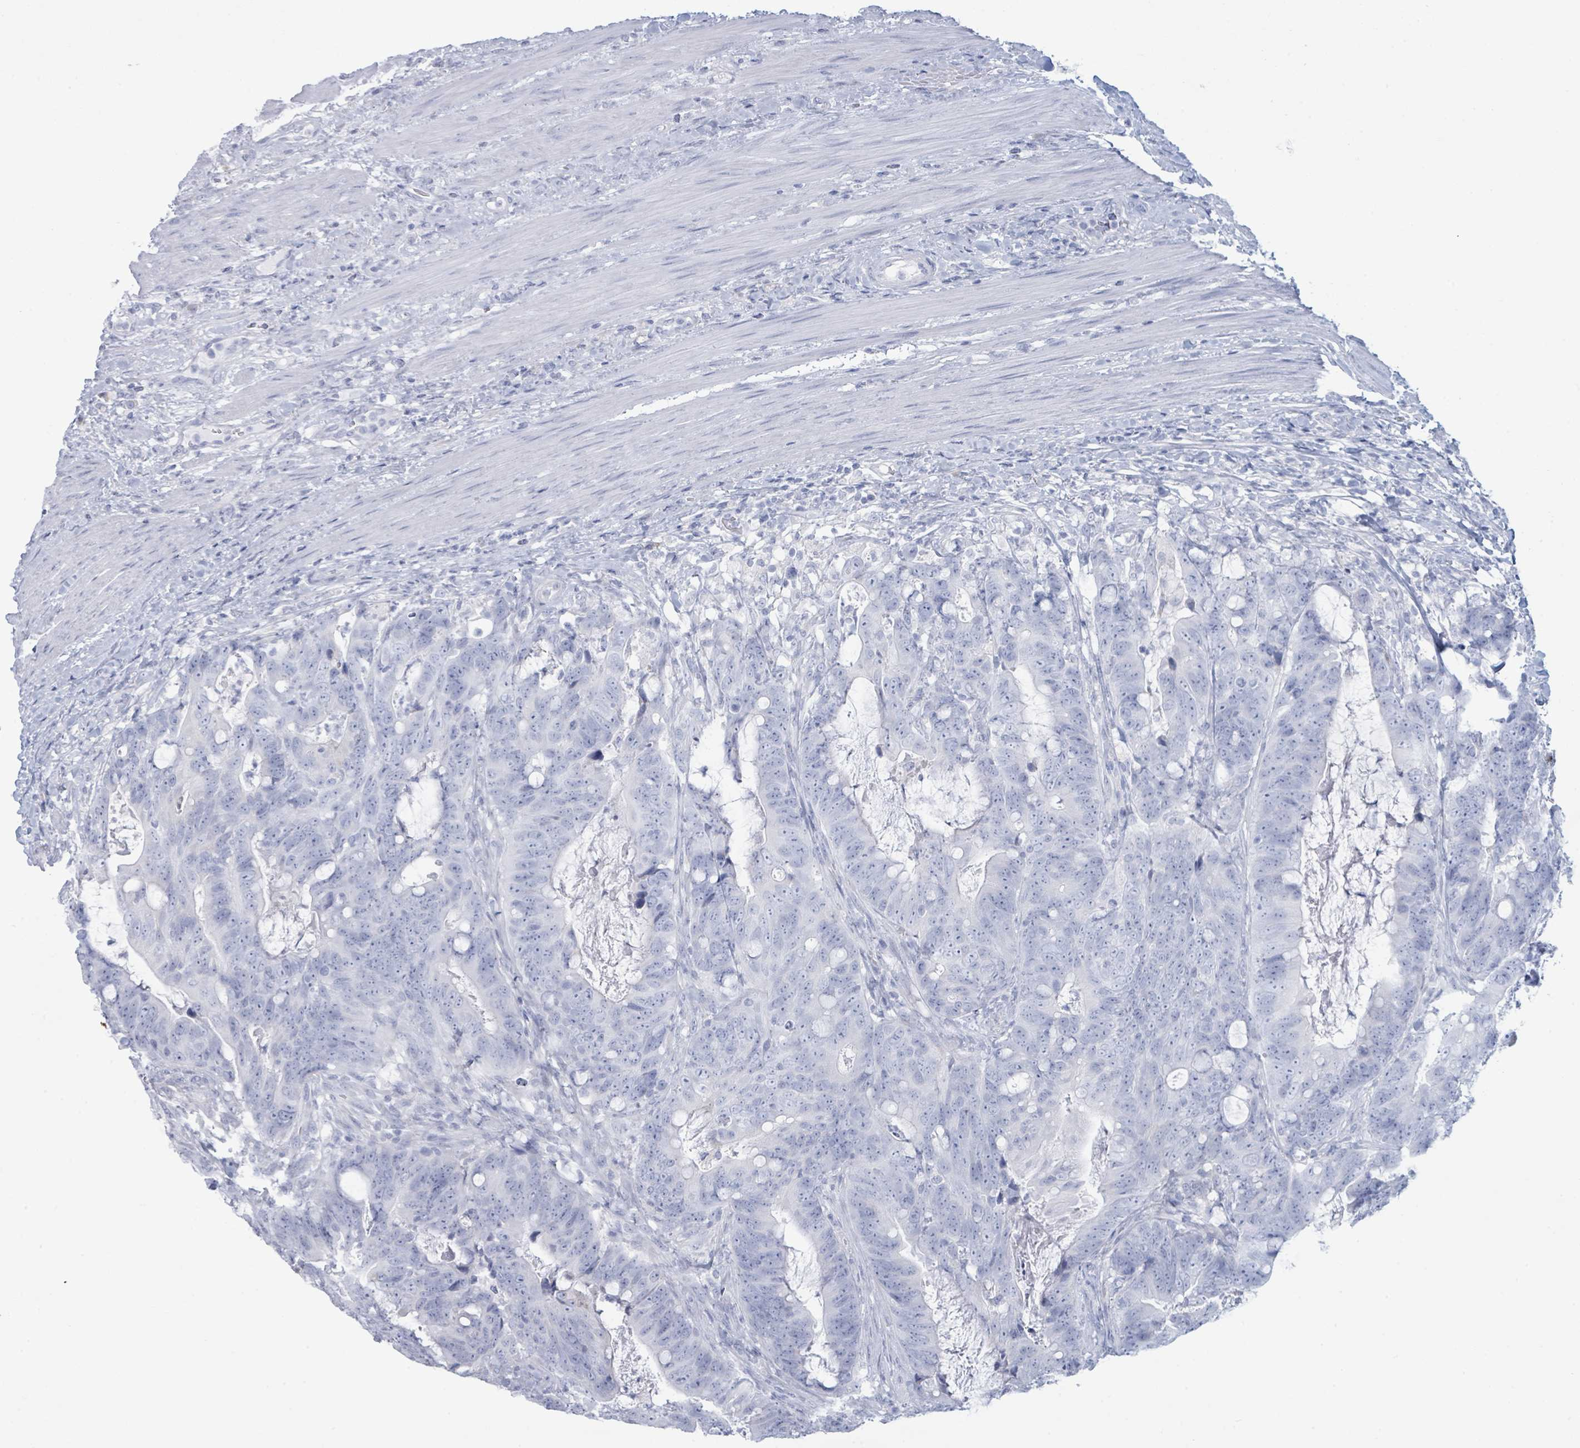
{"staining": {"intensity": "negative", "quantity": "none", "location": "none"}, "tissue": "colorectal cancer", "cell_type": "Tumor cells", "image_type": "cancer", "snomed": [{"axis": "morphology", "description": "Adenocarcinoma, NOS"}, {"axis": "topography", "description": "Colon"}], "caption": "The photomicrograph displays no significant expression in tumor cells of colorectal adenocarcinoma. Brightfield microscopy of IHC stained with DAB (3,3'-diaminobenzidine) (brown) and hematoxylin (blue), captured at high magnification.", "gene": "PGA3", "patient": {"sex": "female", "age": 82}}